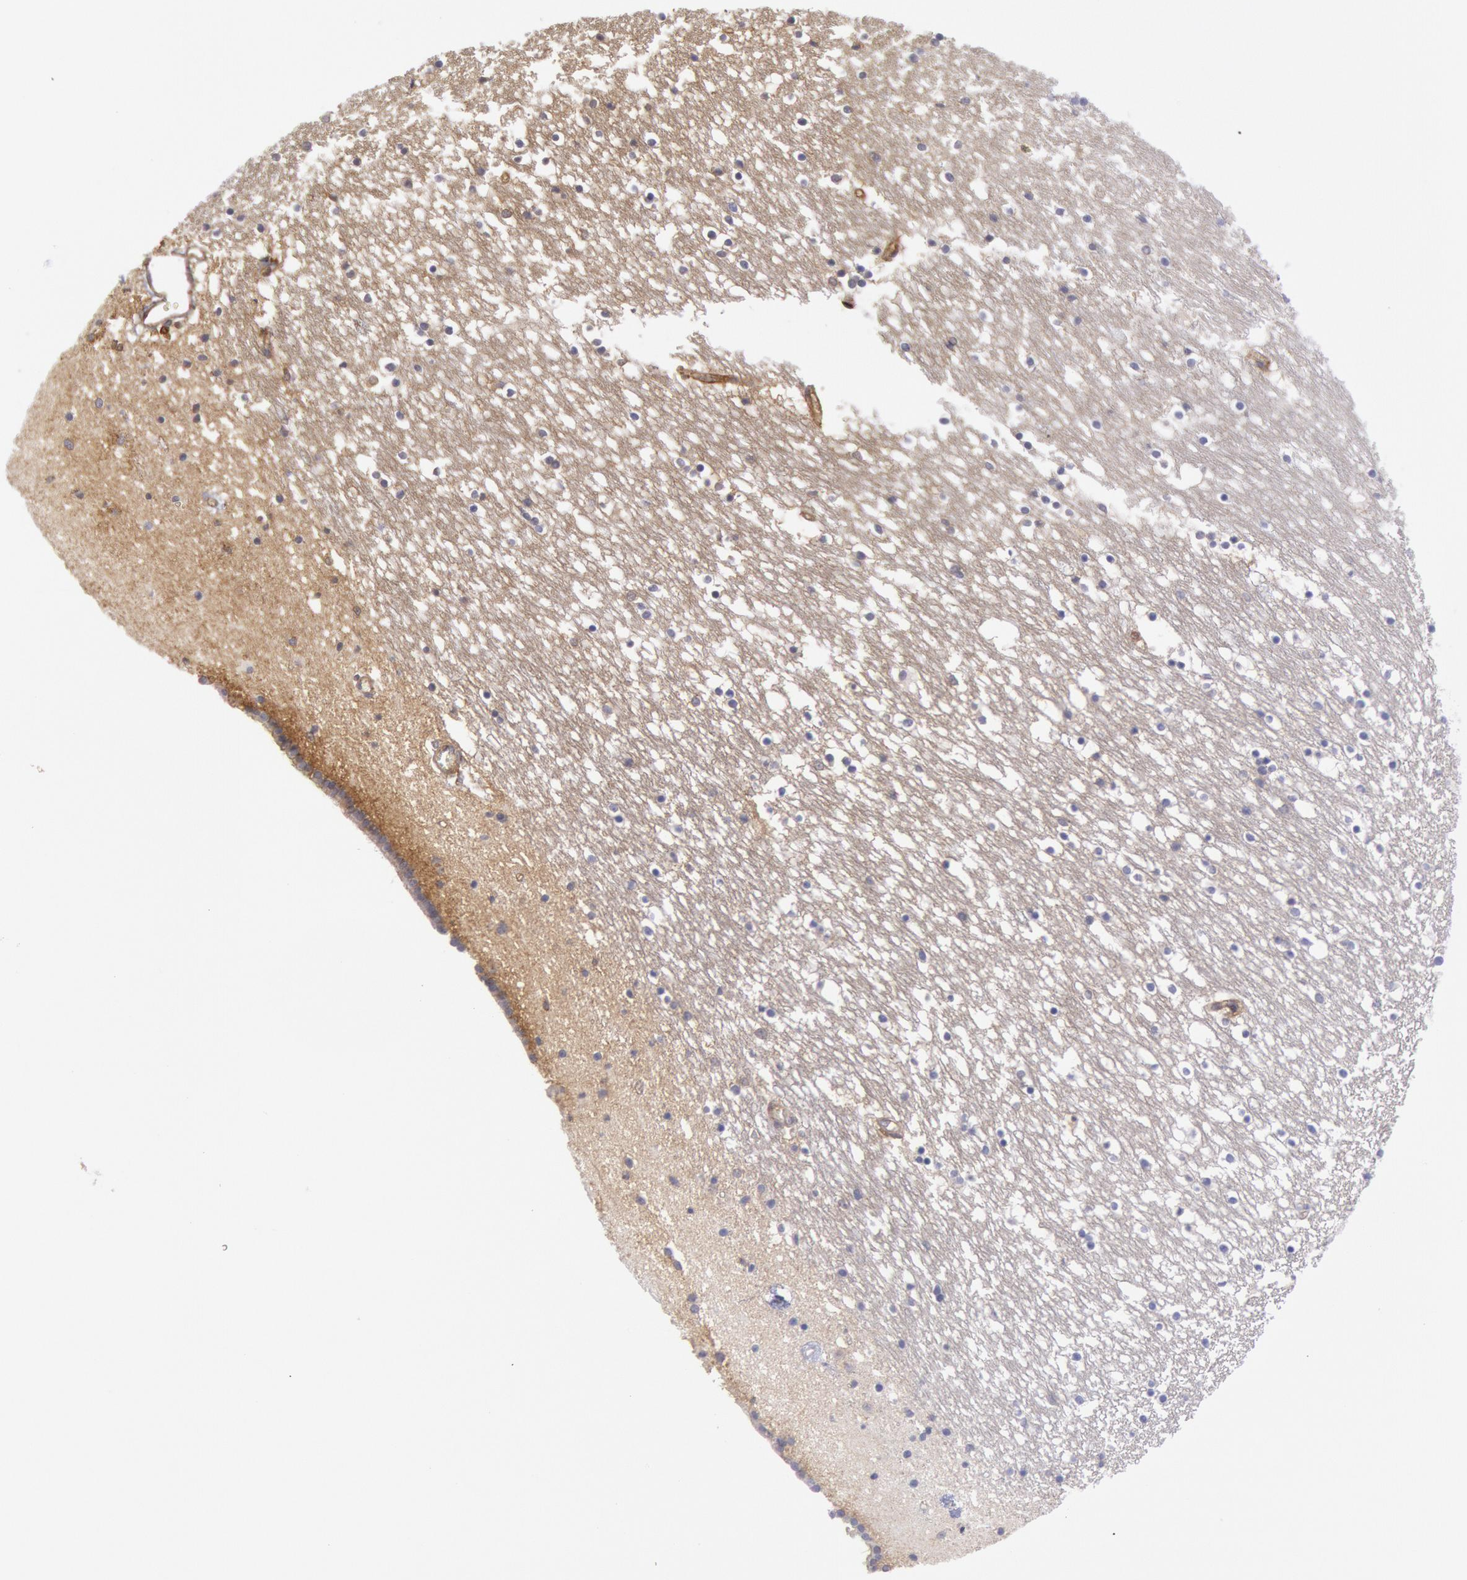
{"staining": {"intensity": "negative", "quantity": "none", "location": "none"}, "tissue": "caudate", "cell_type": "Glial cells", "image_type": "normal", "snomed": [{"axis": "morphology", "description": "Normal tissue, NOS"}, {"axis": "topography", "description": "Lateral ventricle wall"}], "caption": "Immunohistochemical staining of benign human caudate displays no significant positivity in glial cells. (Immunohistochemistry, brightfield microscopy, high magnification).", "gene": "STX4", "patient": {"sex": "male", "age": 45}}